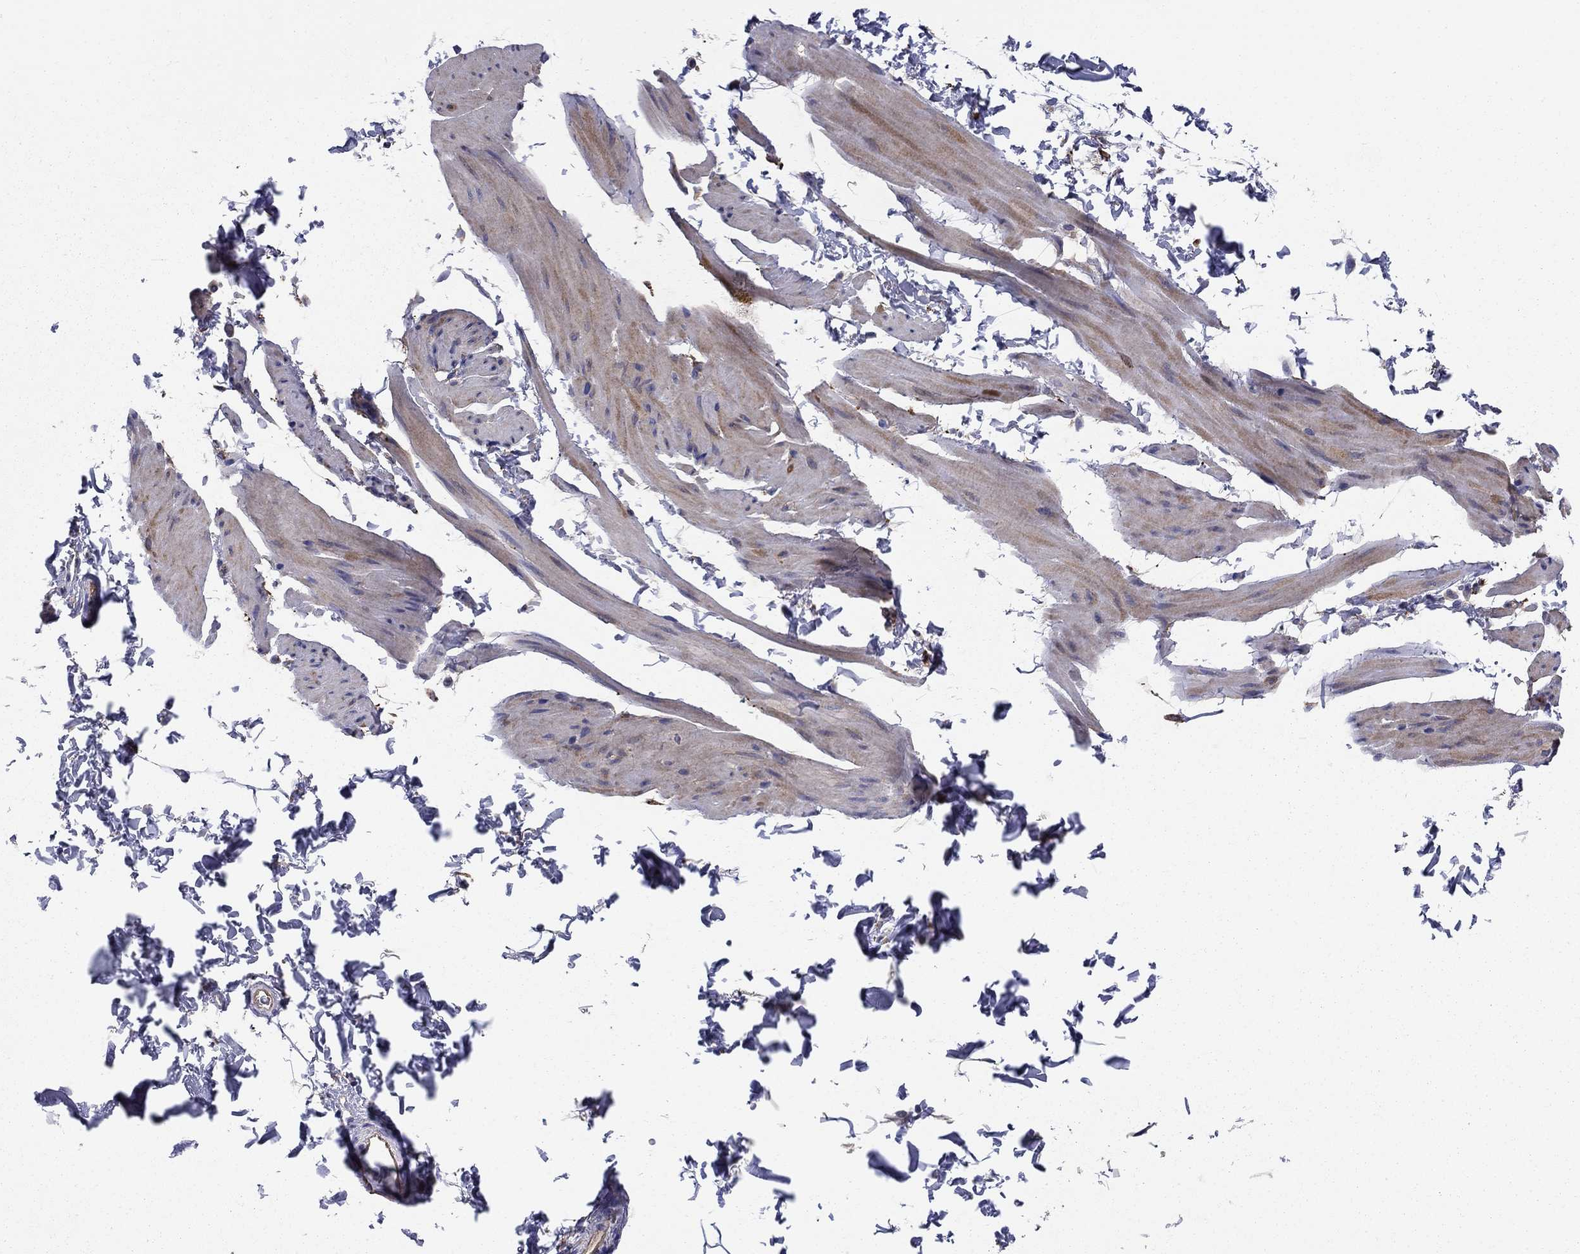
{"staining": {"intensity": "weak", "quantity": "<25%", "location": "cytoplasmic/membranous"}, "tissue": "smooth muscle", "cell_type": "Smooth muscle cells", "image_type": "normal", "snomed": [{"axis": "morphology", "description": "Normal tissue, NOS"}, {"axis": "topography", "description": "Adipose tissue"}, {"axis": "topography", "description": "Smooth muscle"}, {"axis": "topography", "description": "Peripheral nerve tissue"}], "caption": "IHC of normal human smooth muscle exhibits no positivity in smooth muscle cells. (IHC, brightfield microscopy, high magnification).", "gene": "EMP2", "patient": {"sex": "male", "age": 83}}